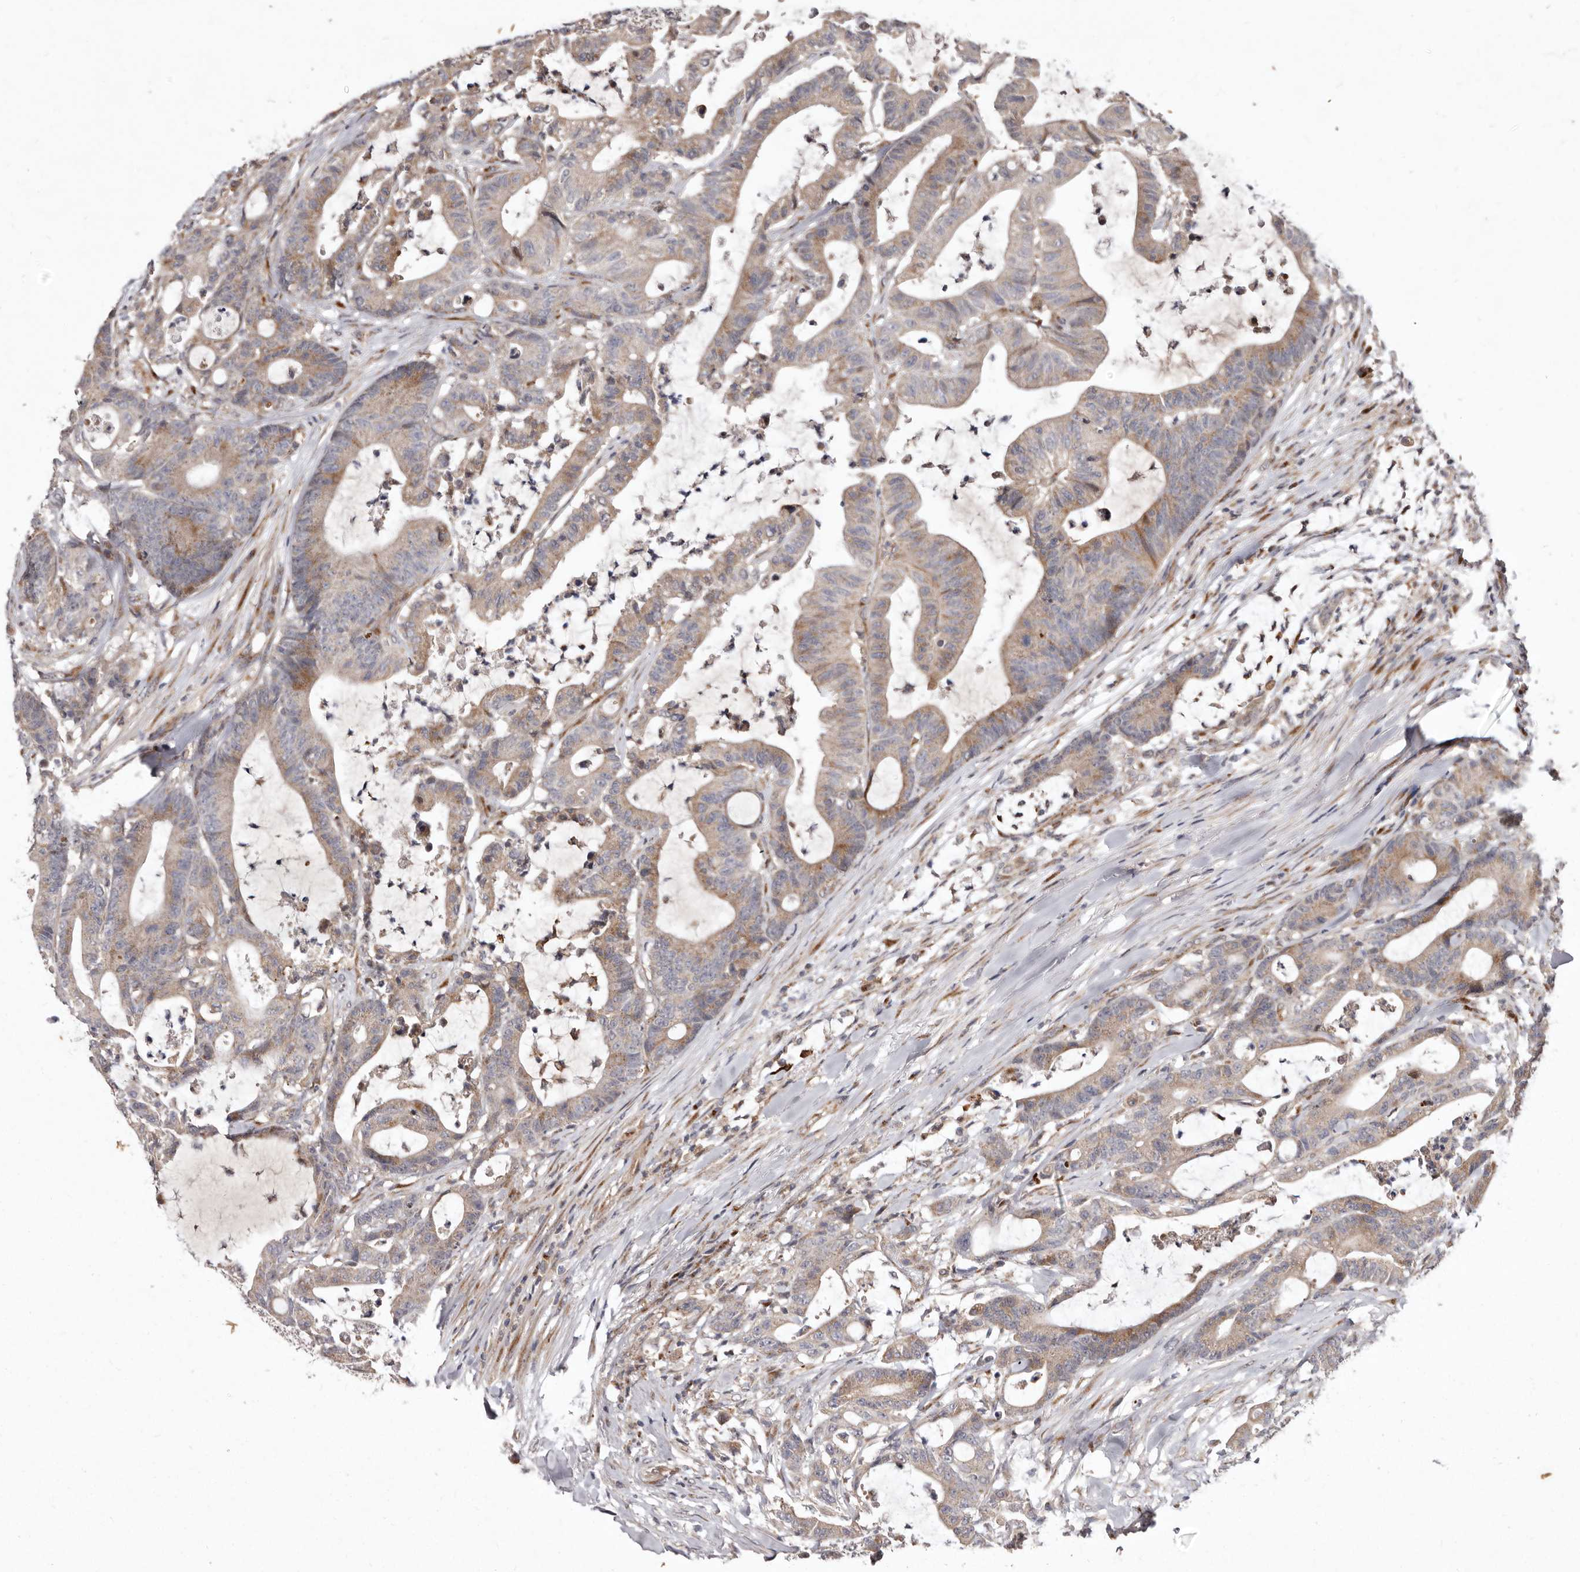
{"staining": {"intensity": "moderate", "quantity": "25%-75%", "location": "cytoplasmic/membranous"}, "tissue": "colorectal cancer", "cell_type": "Tumor cells", "image_type": "cancer", "snomed": [{"axis": "morphology", "description": "Adenocarcinoma, NOS"}, {"axis": "topography", "description": "Colon"}], "caption": "This is a histology image of IHC staining of colorectal cancer (adenocarcinoma), which shows moderate staining in the cytoplasmic/membranous of tumor cells.", "gene": "FLAD1", "patient": {"sex": "female", "age": 84}}